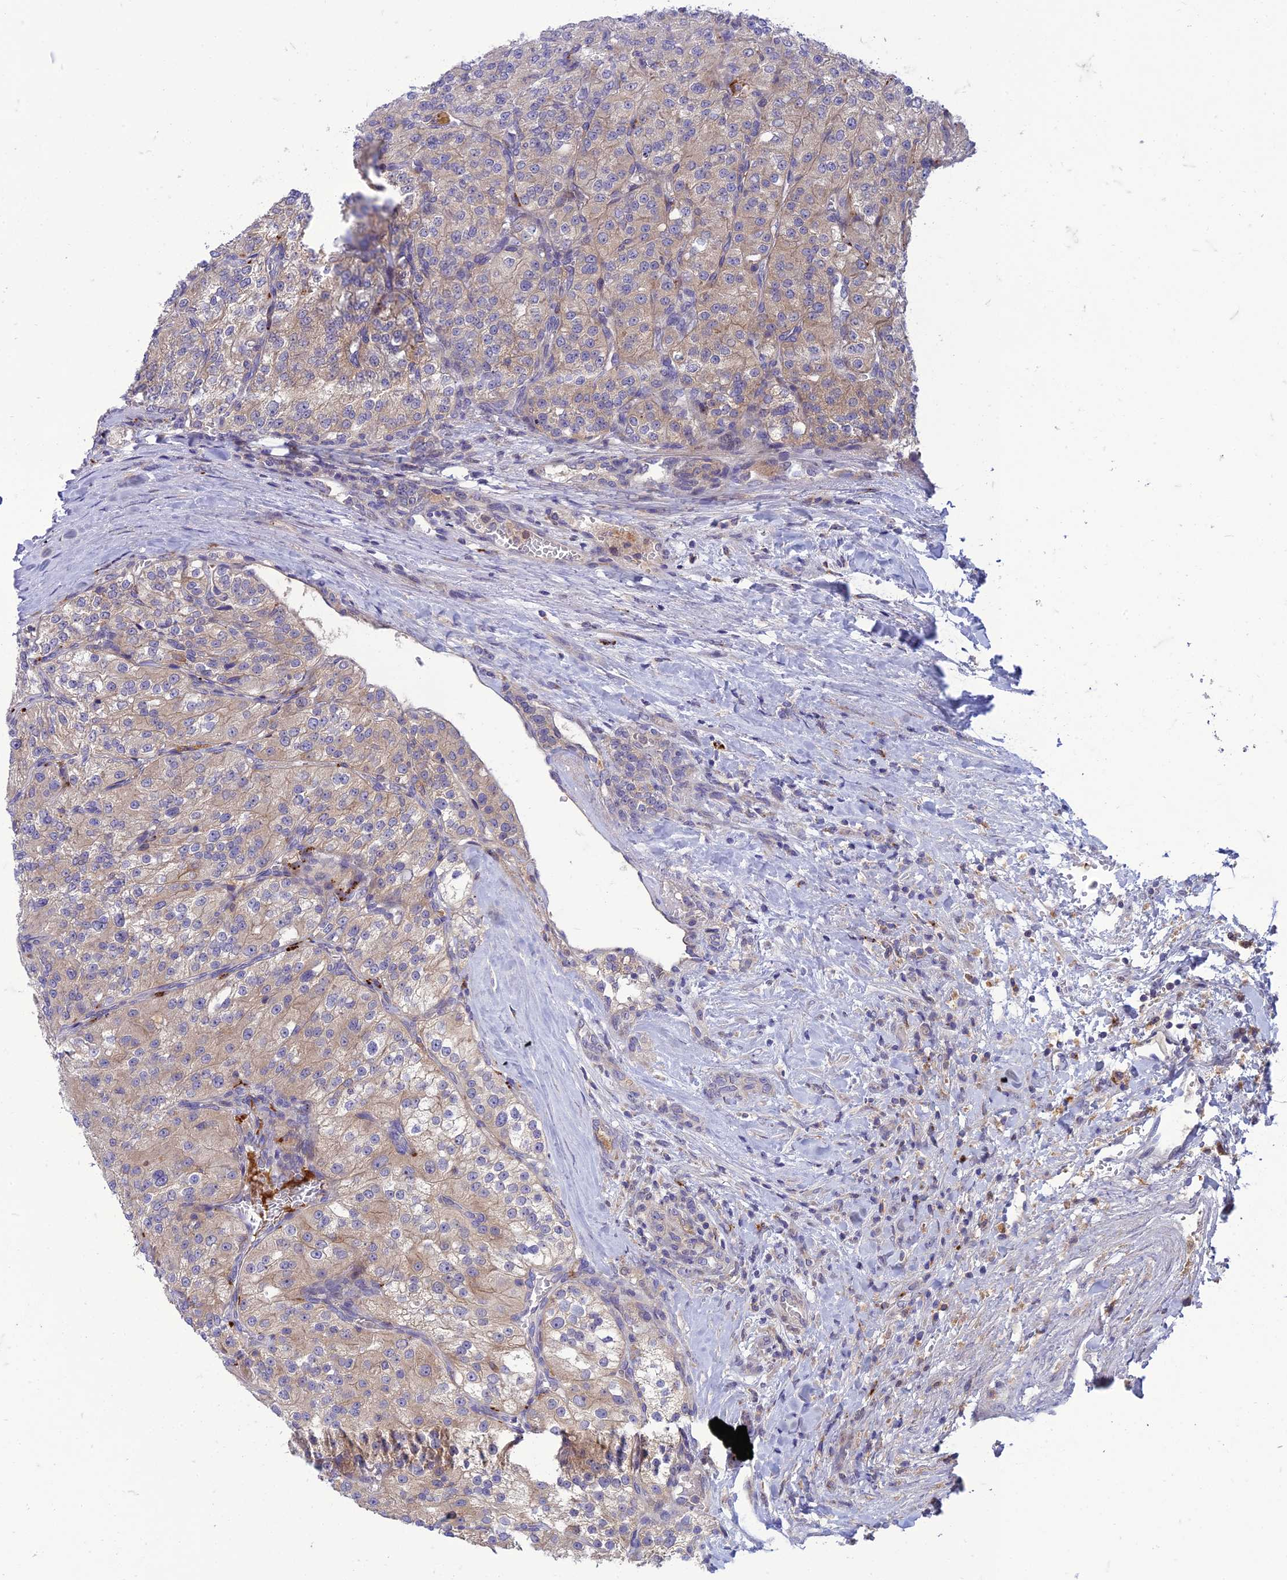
{"staining": {"intensity": "weak", "quantity": "25%-75%", "location": "cytoplasmic/membranous"}, "tissue": "renal cancer", "cell_type": "Tumor cells", "image_type": "cancer", "snomed": [{"axis": "morphology", "description": "Adenocarcinoma, NOS"}, {"axis": "topography", "description": "Kidney"}], "caption": "Immunohistochemistry (IHC) staining of renal cancer (adenocarcinoma), which exhibits low levels of weak cytoplasmic/membranous staining in about 25%-75% of tumor cells indicating weak cytoplasmic/membranous protein staining. The staining was performed using DAB (3,3'-diaminobenzidine) (brown) for protein detection and nuclei were counterstained in hematoxylin (blue).", "gene": "IRAK3", "patient": {"sex": "female", "age": 63}}